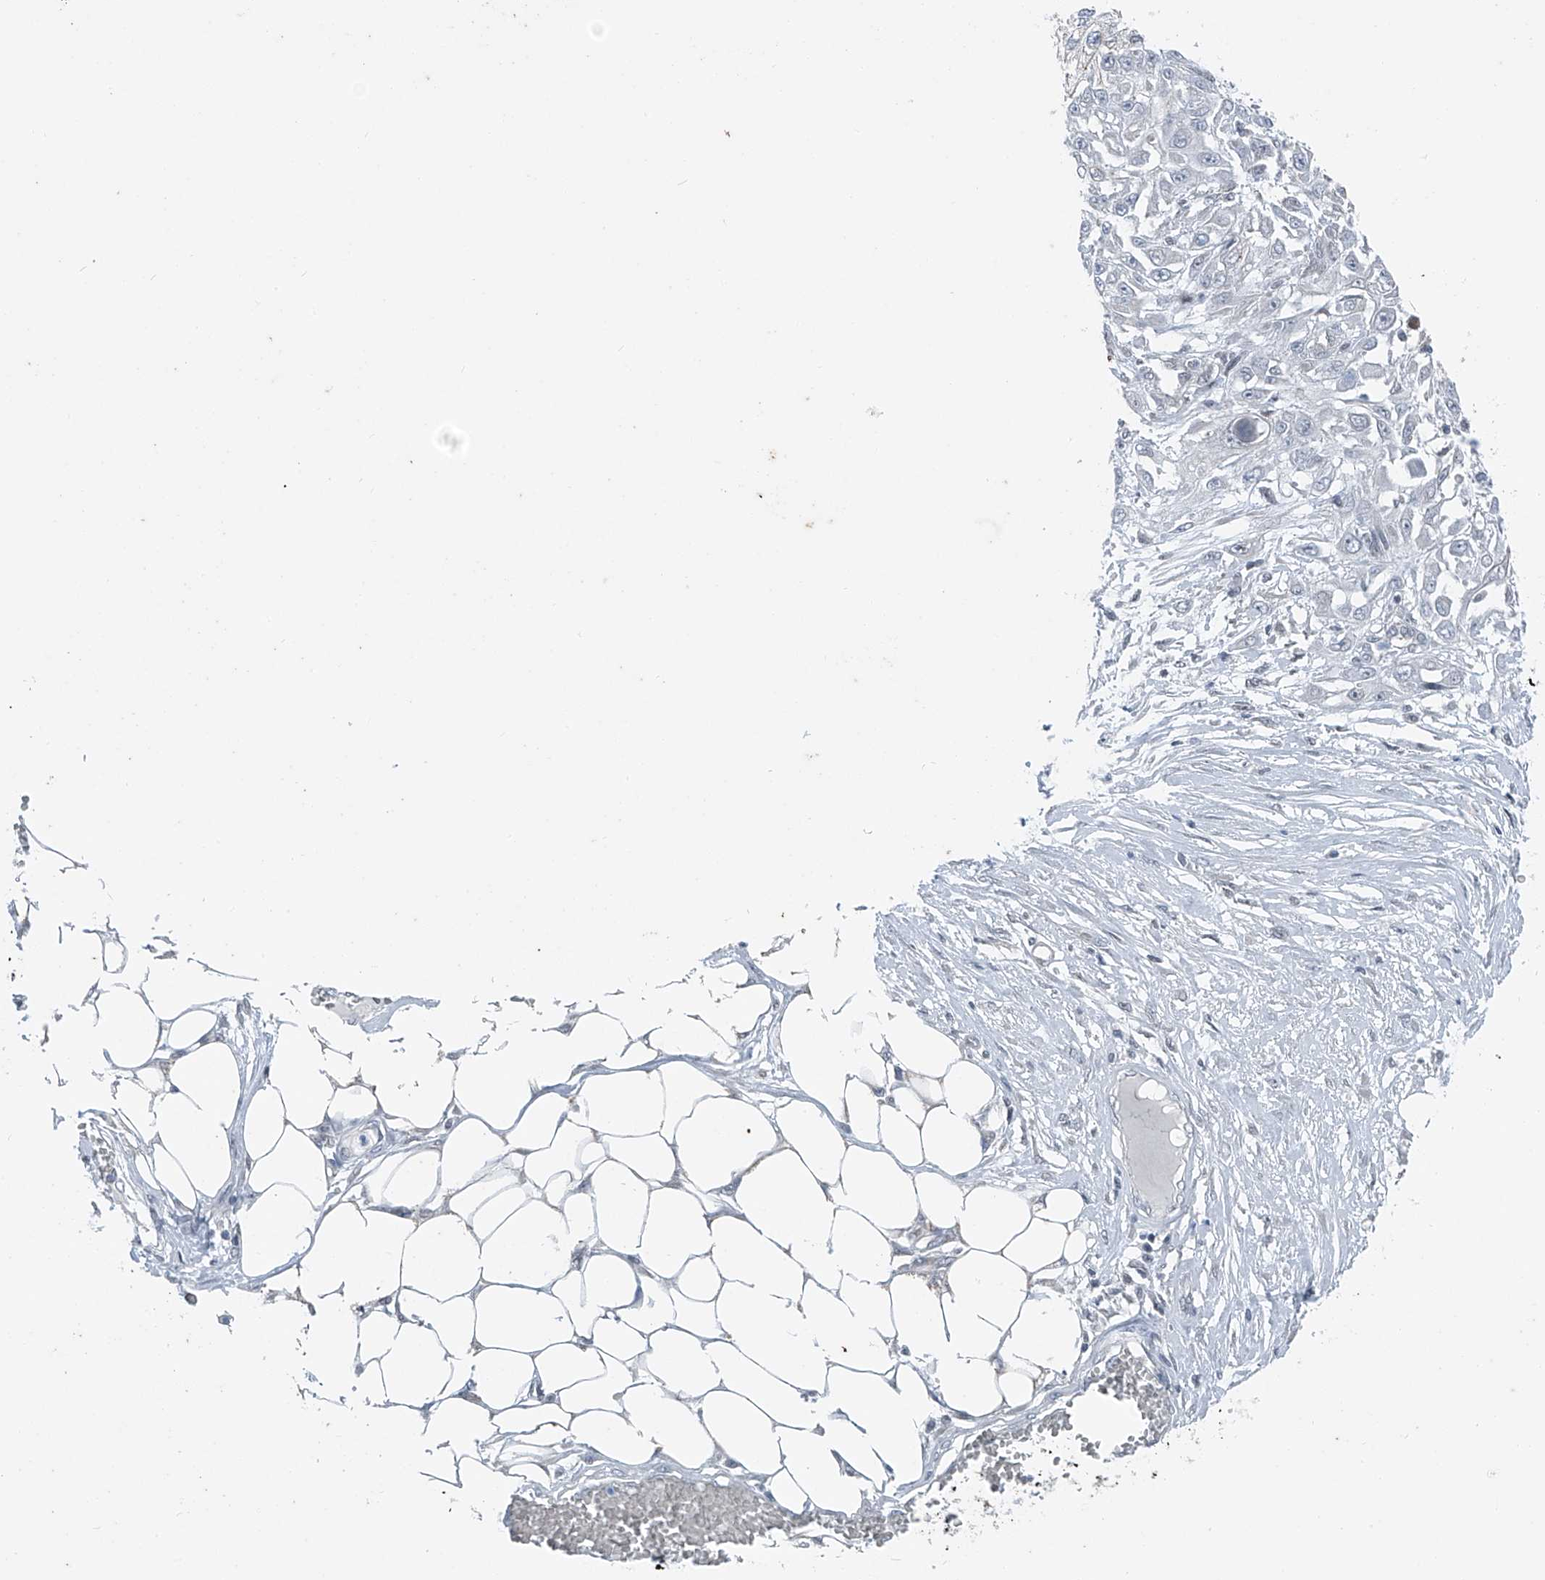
{"staining": {"intensity": "negative", "quantity": "none", "location": "none"}, "tissue": "skin cancer", "cell_type": "Tumor cells", "image_type": "cancer", "snomed": [{"axis": "morphology", "description": "Squamous cell carcinoma, NOS"}, {"axis": "morphology", "description": "Squamous cell carcinoma, metastatic, NOS"}, {"axis": "topography", "description": "Skin"}, {"axis": "topography", "description": "Lymph node"}], "caption": "Skin squamous cell carcinoma was stained to show a protein in brown. There is no significant positivity in tumor cells. (Brightfield microscopy of DAB IHC at high magnification).", "gene": "DYRK1B", "patient": {"sex": "male", "age": 75}}